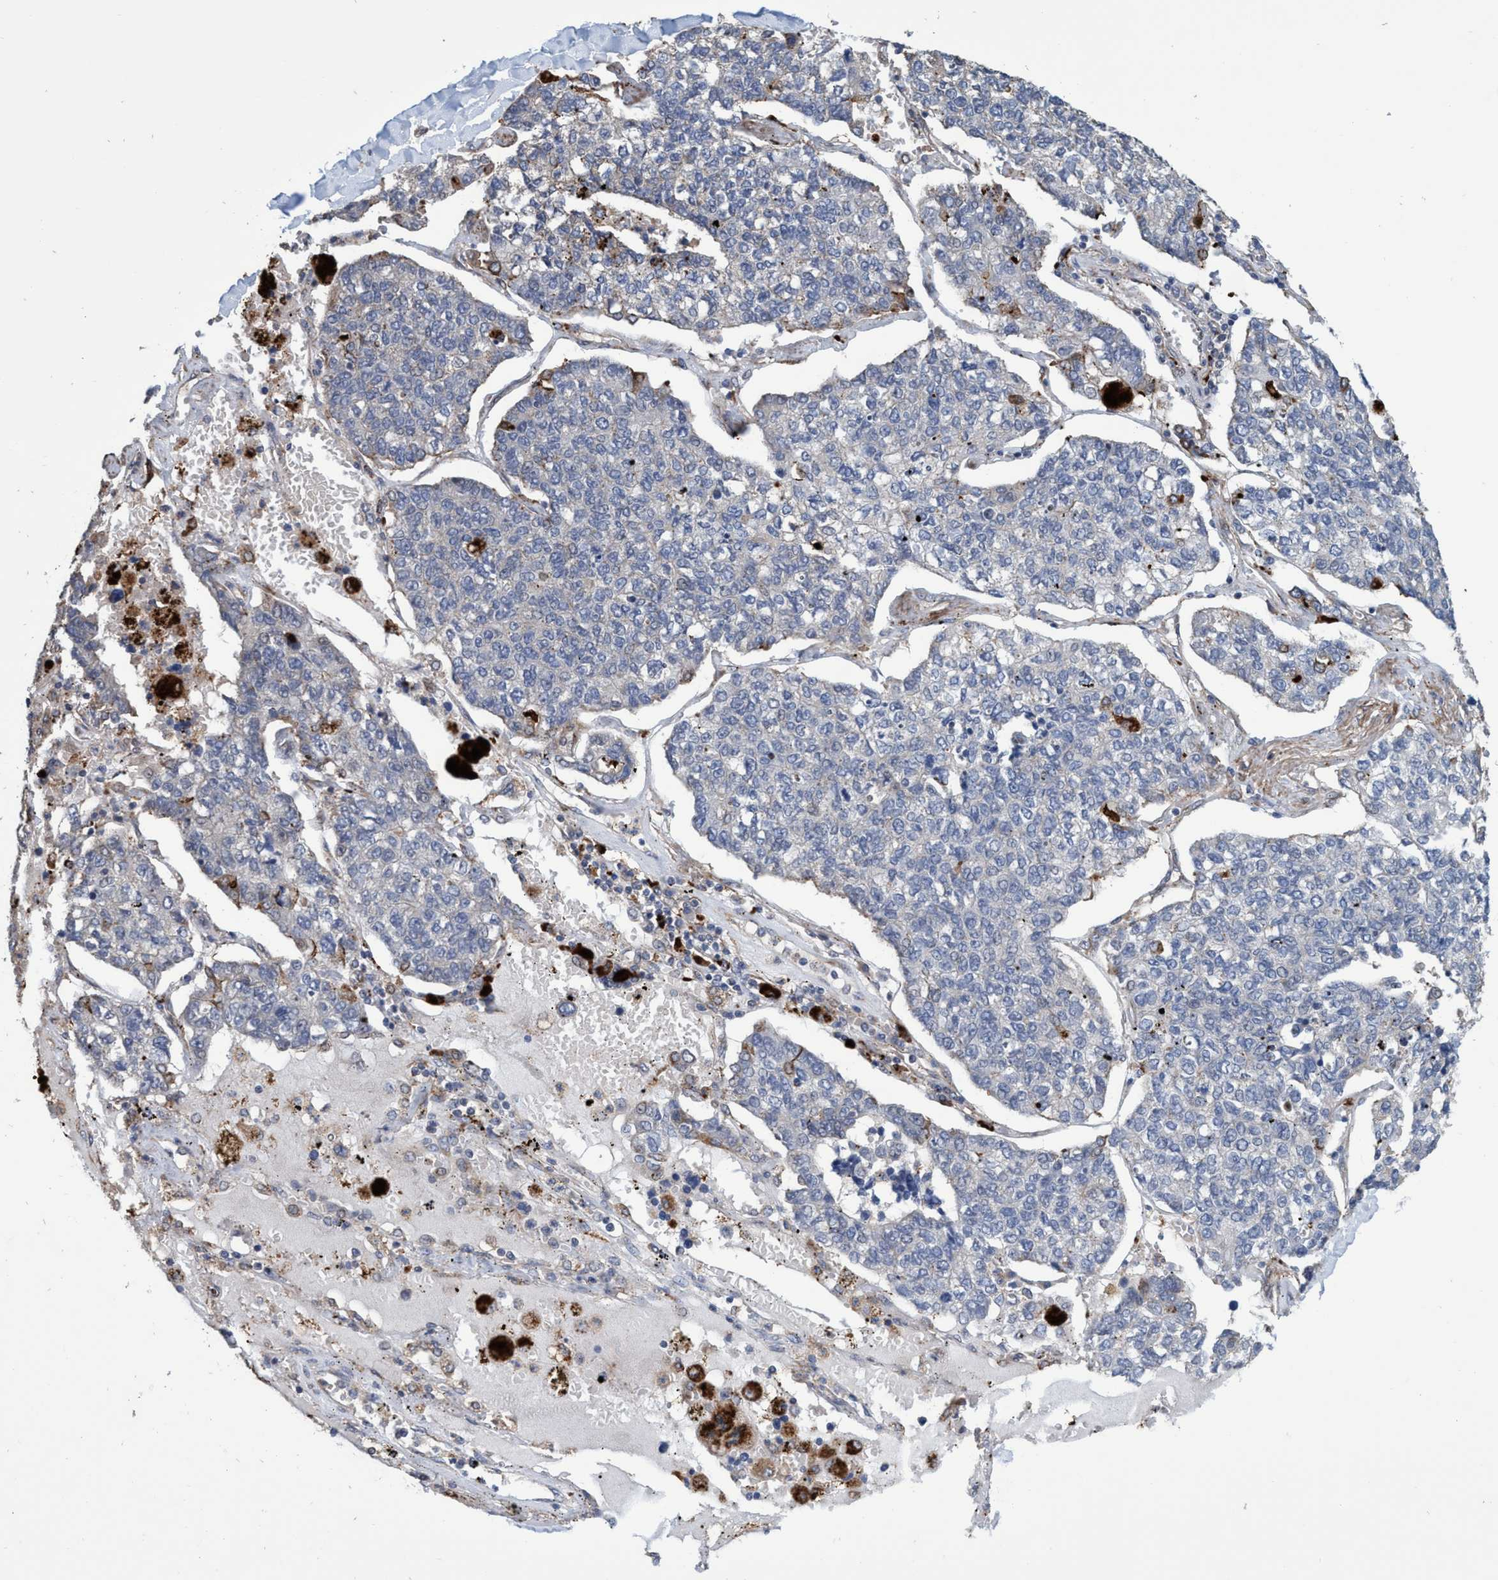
{"staining": {"intensity": "negative", "quantity": "none", "location": "none"}, "tissue": "lung cancer", "cell_type": "Tumor cells", "image_type": "cancer", "snomed": [{"axis": "morphology", "description": "Adenocarcinoma, NOS"}, {"axis": "topography", "description": "Lung"}], "caption": "Lung cancer (adenocarcinoma) stained for a protein using immunohistochemistry demonstrates no expression tumor cells.", "gene": "BBS9", "patient": {"sex": "male", "age": 49}}